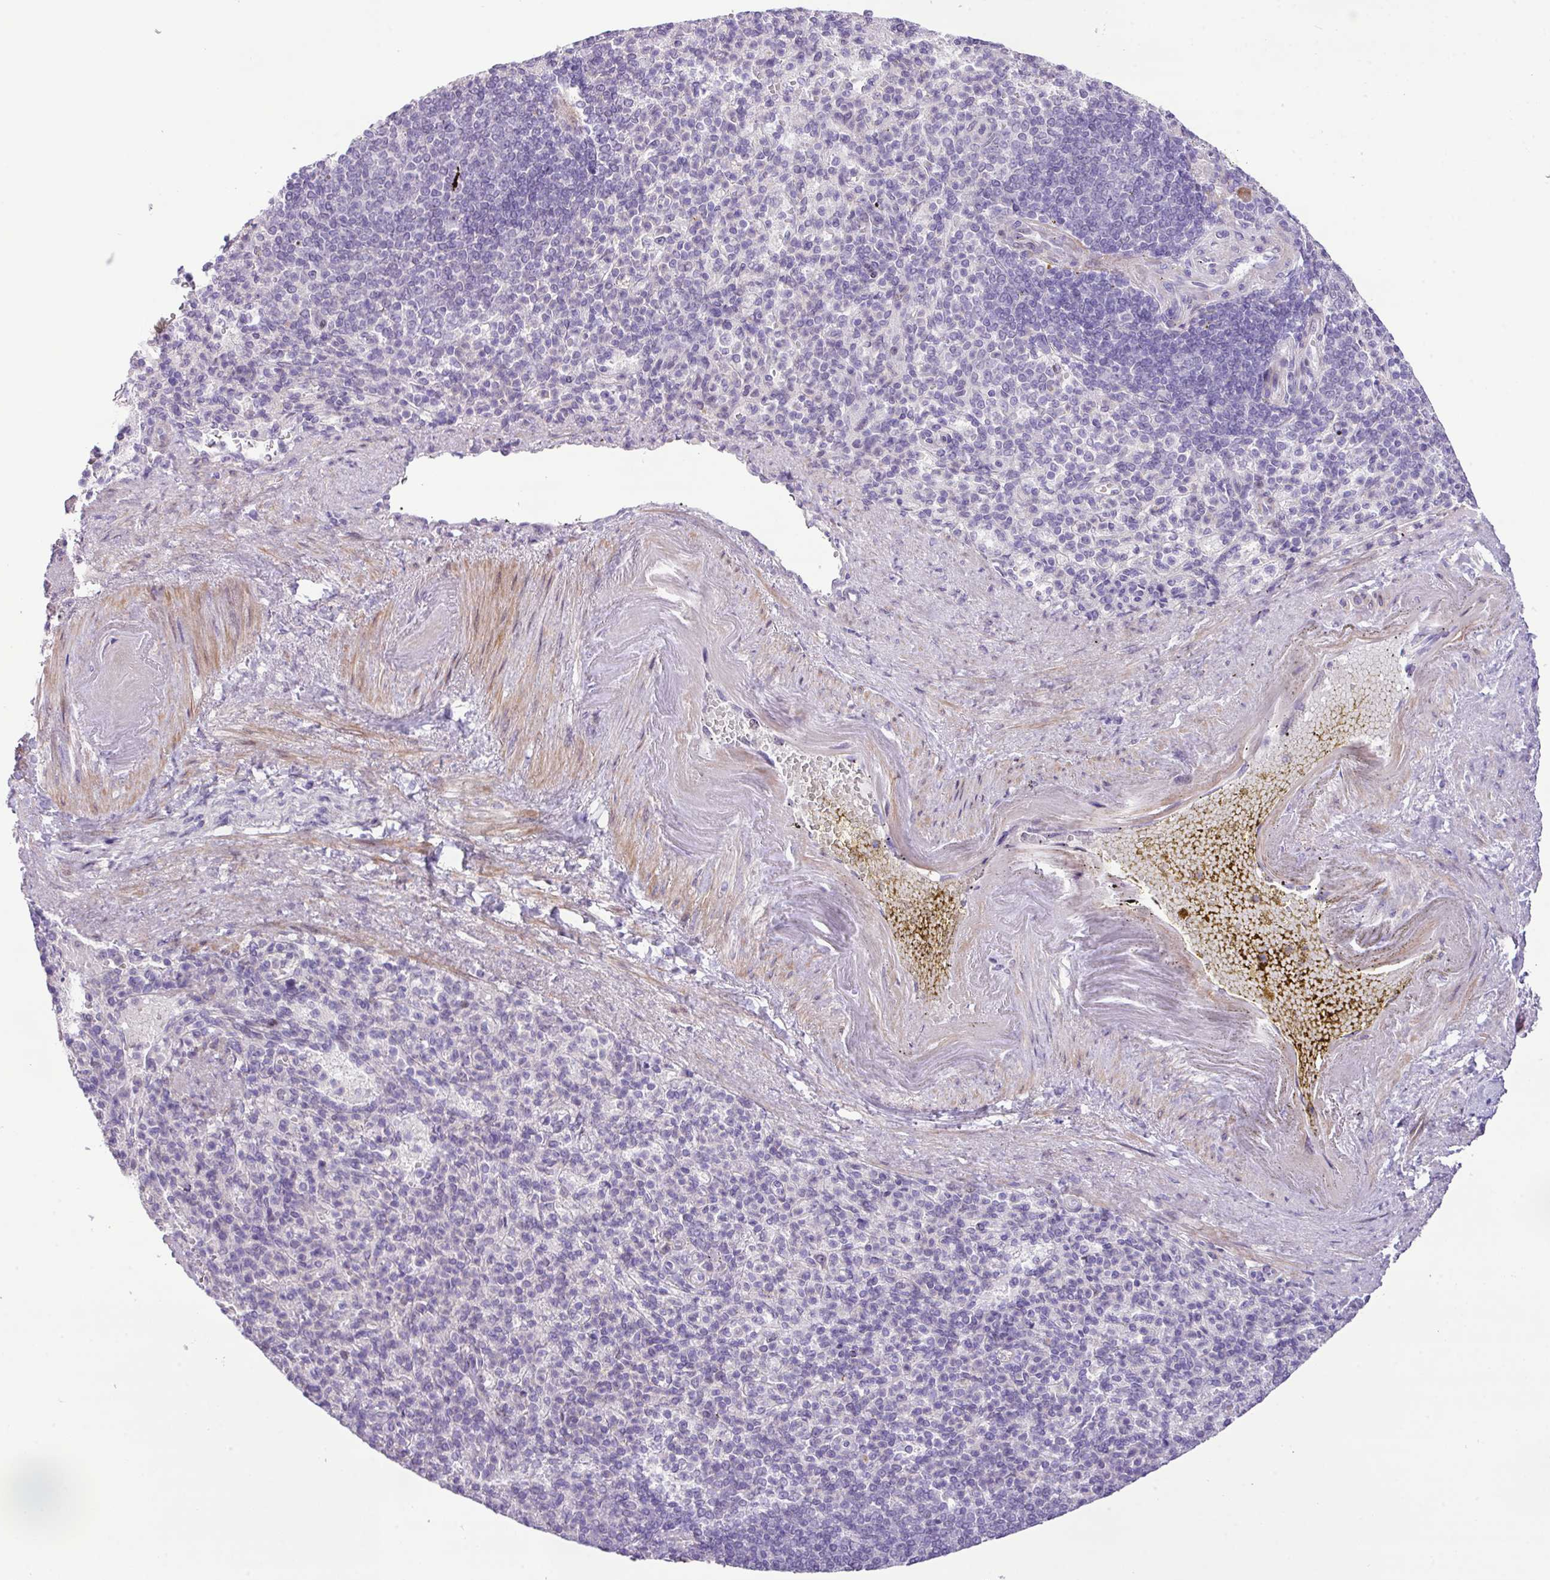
{"staining": {"intensity": "negative", "quantity": "none", "location": "none"}, "tissue": "spleen", "cell_type": "Cells in red pulp", "image_type": "normal", "snomed": [{"axis": "morphology", "description": "Normal tissue, NOS"}, {"axis": "topography", "description": "Spleen"}], "caption": "This is a photomicrograph of immunohistochemistry (IHC) staining of benign spleen, which shows no expression in cells in red pulp. The staining was performed using DAB to visualize the protein expression in brown, while the nuclei were stained in blue with hematoxylin (Magnification: 20x).", "gene": "YLPM1", "patient": {"sex": "female", "age": 74}}